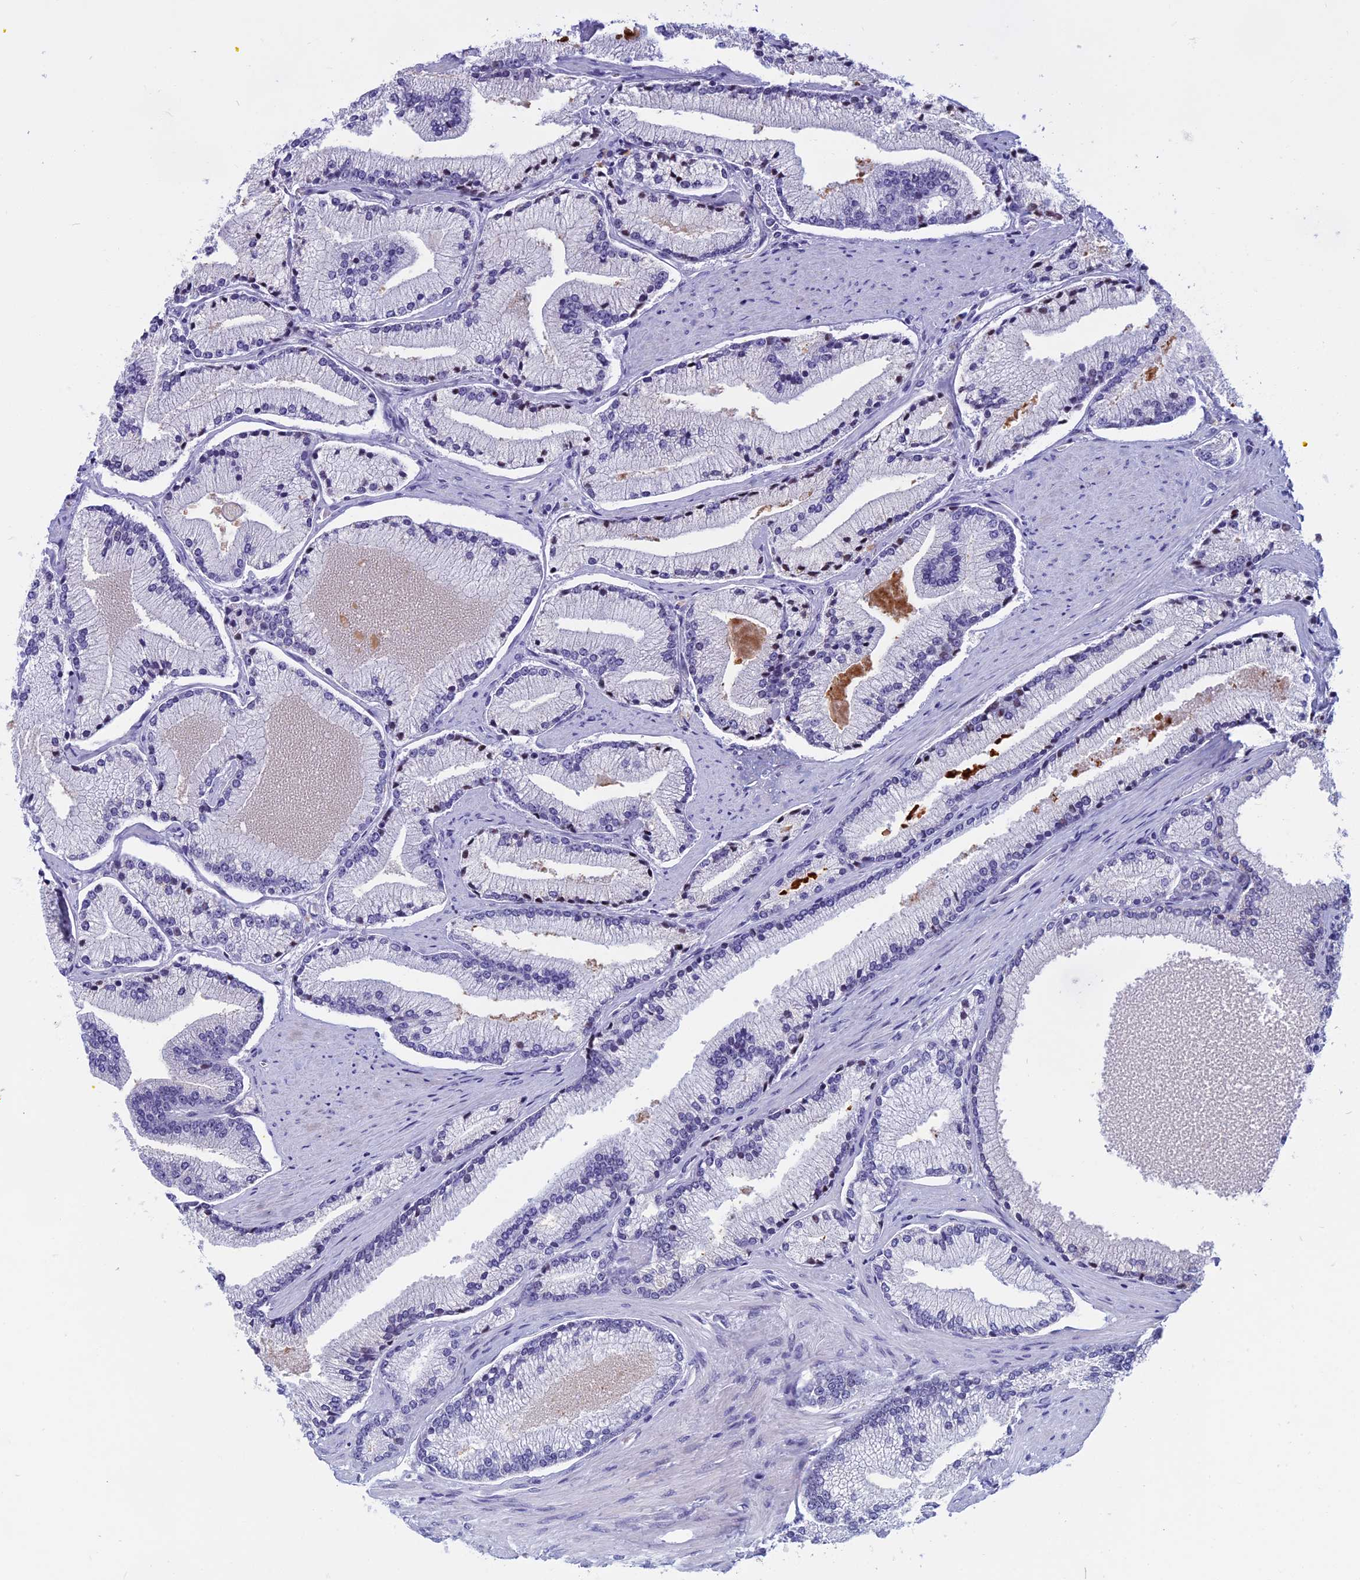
{"staining": {"intensity": "weak", "quantity": "<25%", "location": "nuclear"}, "tissue": "prostate cancer", "cell_type": "Tumor cells", "image_type": "cancer", "snomed": [{"axis": "morphology", "description": "Adenocarcinoma, High grade"}, {"axis": "topography", "description": "Prostate"}], "caption": "IHC micrograph of human prostate high-grade adenocarcinoma stained for a protein (brown), which exhibits no expression in tumor cells. (DAB (3,3'-diaminobenzidine) immunohistochemistry, high magnification).", "gene": "CDC7", "patient": {"sex": "male", "age": 67}}